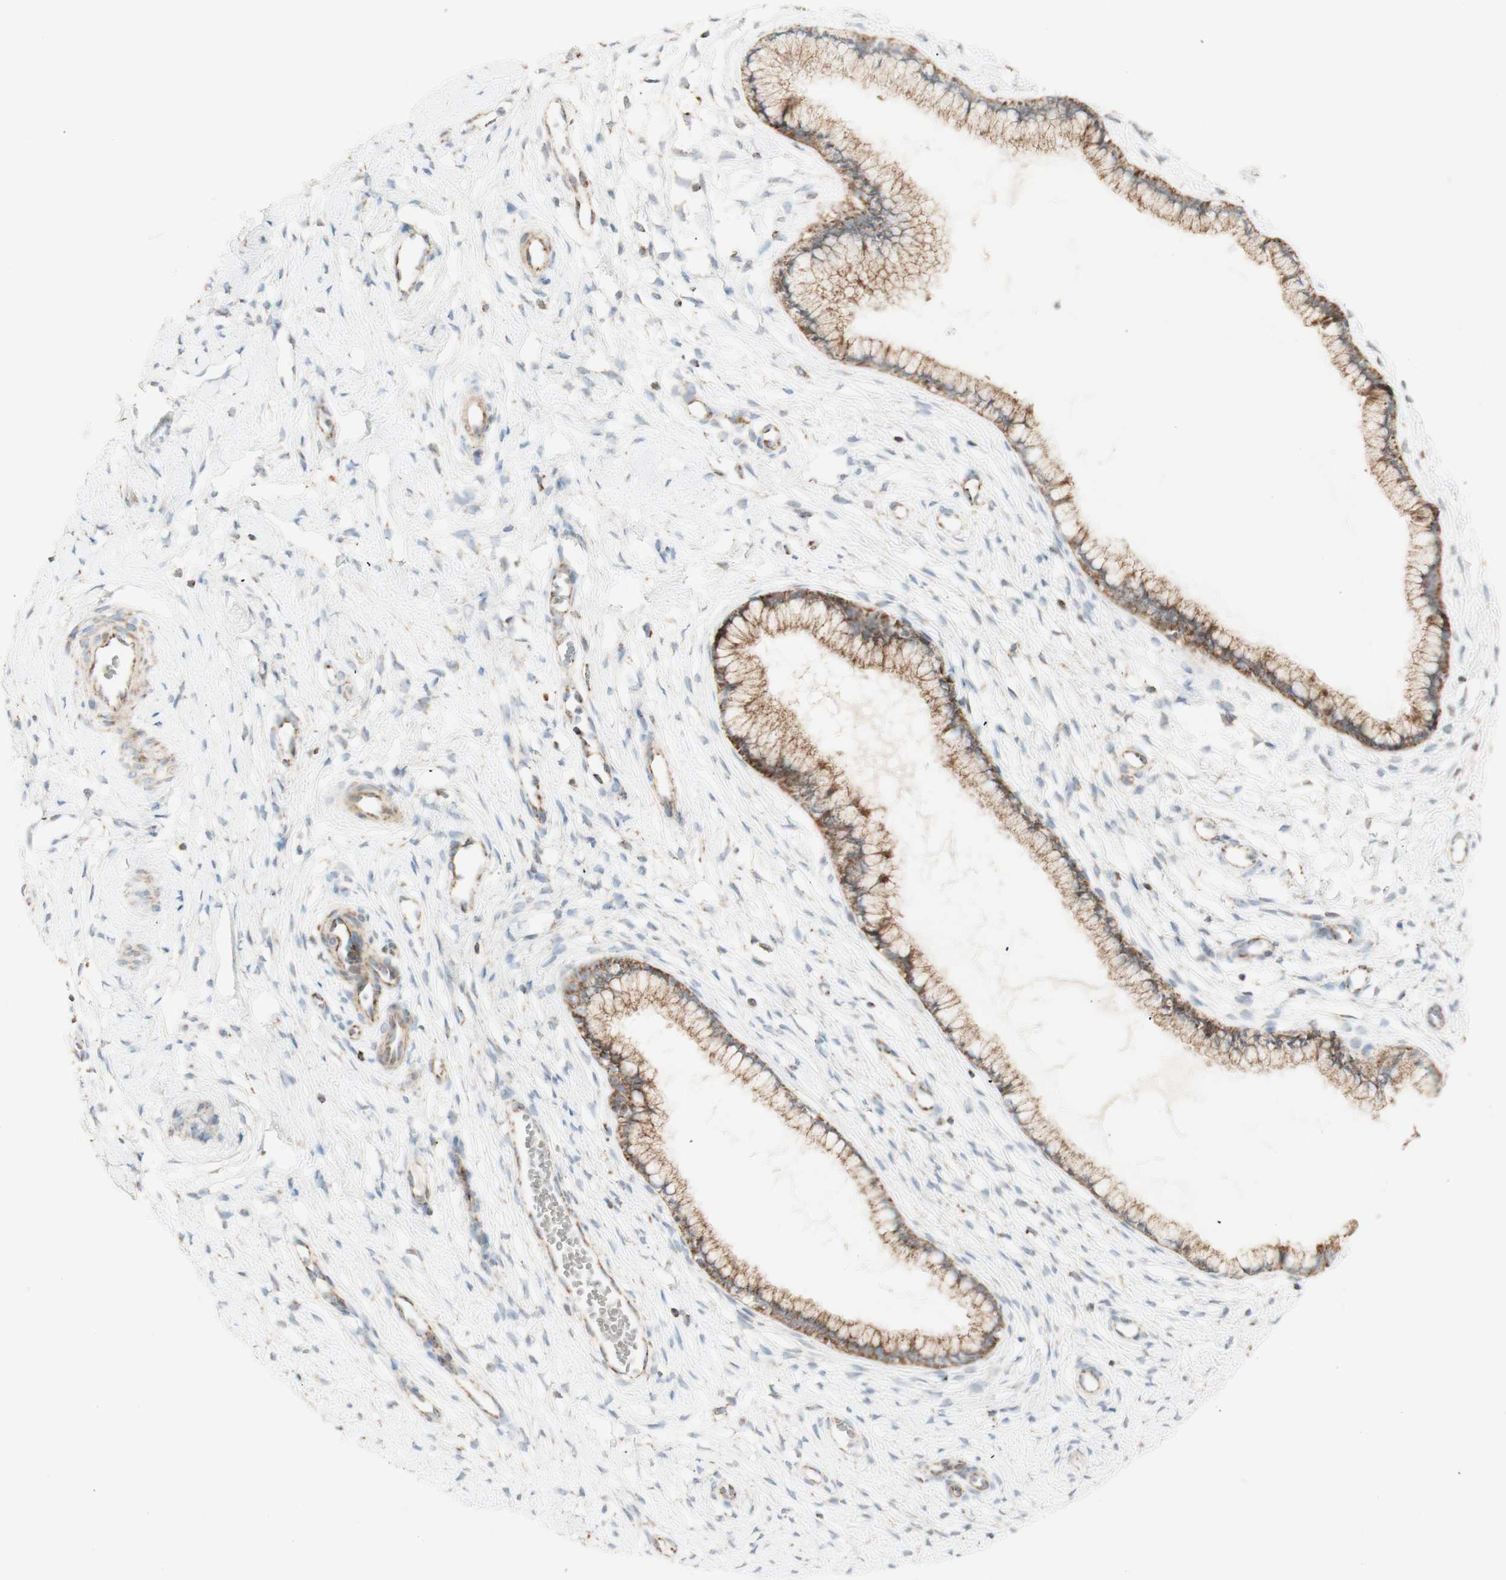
{"staining": {"intensity": "moderate", "quantity": ">75%", "location": "cytoplasmic/membranous"}, "tissue": "cervix", "cell_type": "Glandular cells", "image_type": "normal", "snomed": [{"axis": "morphology", "description": "Normal tissue, NOS"}, {"axis": "topography", "description": "Cervix"}], "caption": "The image displays staining of normal cervix, revealing moderate cytoplasmic/membranous protein expression (brown color) within glandular cells.", "gene": "LETM1", "patient": {"sex": "female", "age": 65}}